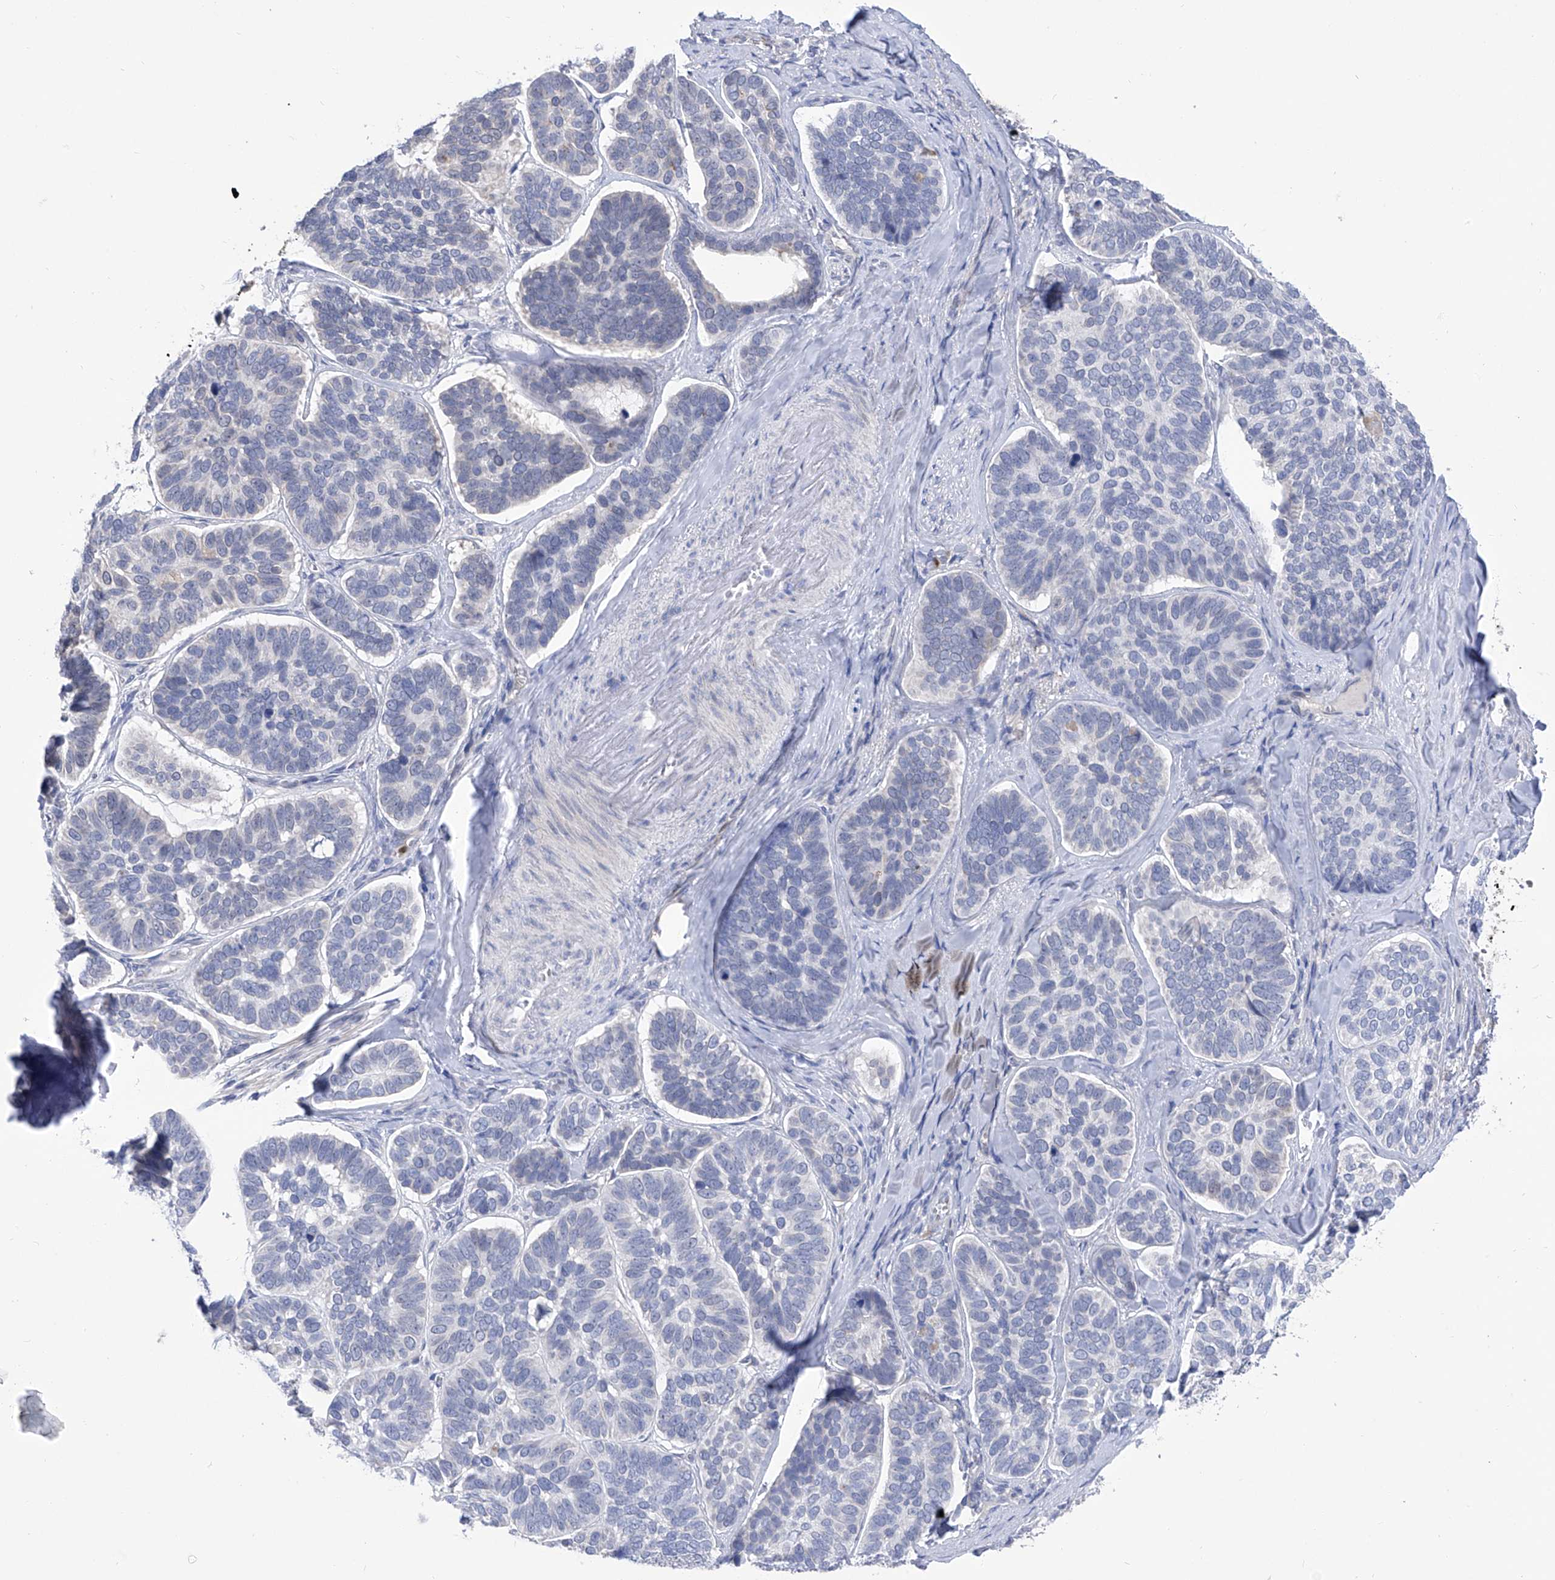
{"staining": {"intensity": "negative", "quantity": "none", "location": "none"}, "tissue": "skin cancer", "cell_type": "Tumor cells", "image_type": "cancer", "snomed": [{"axis": "morphology", "description": "Basal cell carcinoma"}, {"axis": "topography", "description": "Skin"}], "caption": "This is an immunohistochemistry photomicrograph of basal cell carcinoma (skin). There is no positivity in tumor cells.", "gene": "PHF20", "patient": {"sex": "male", "age": 62}}